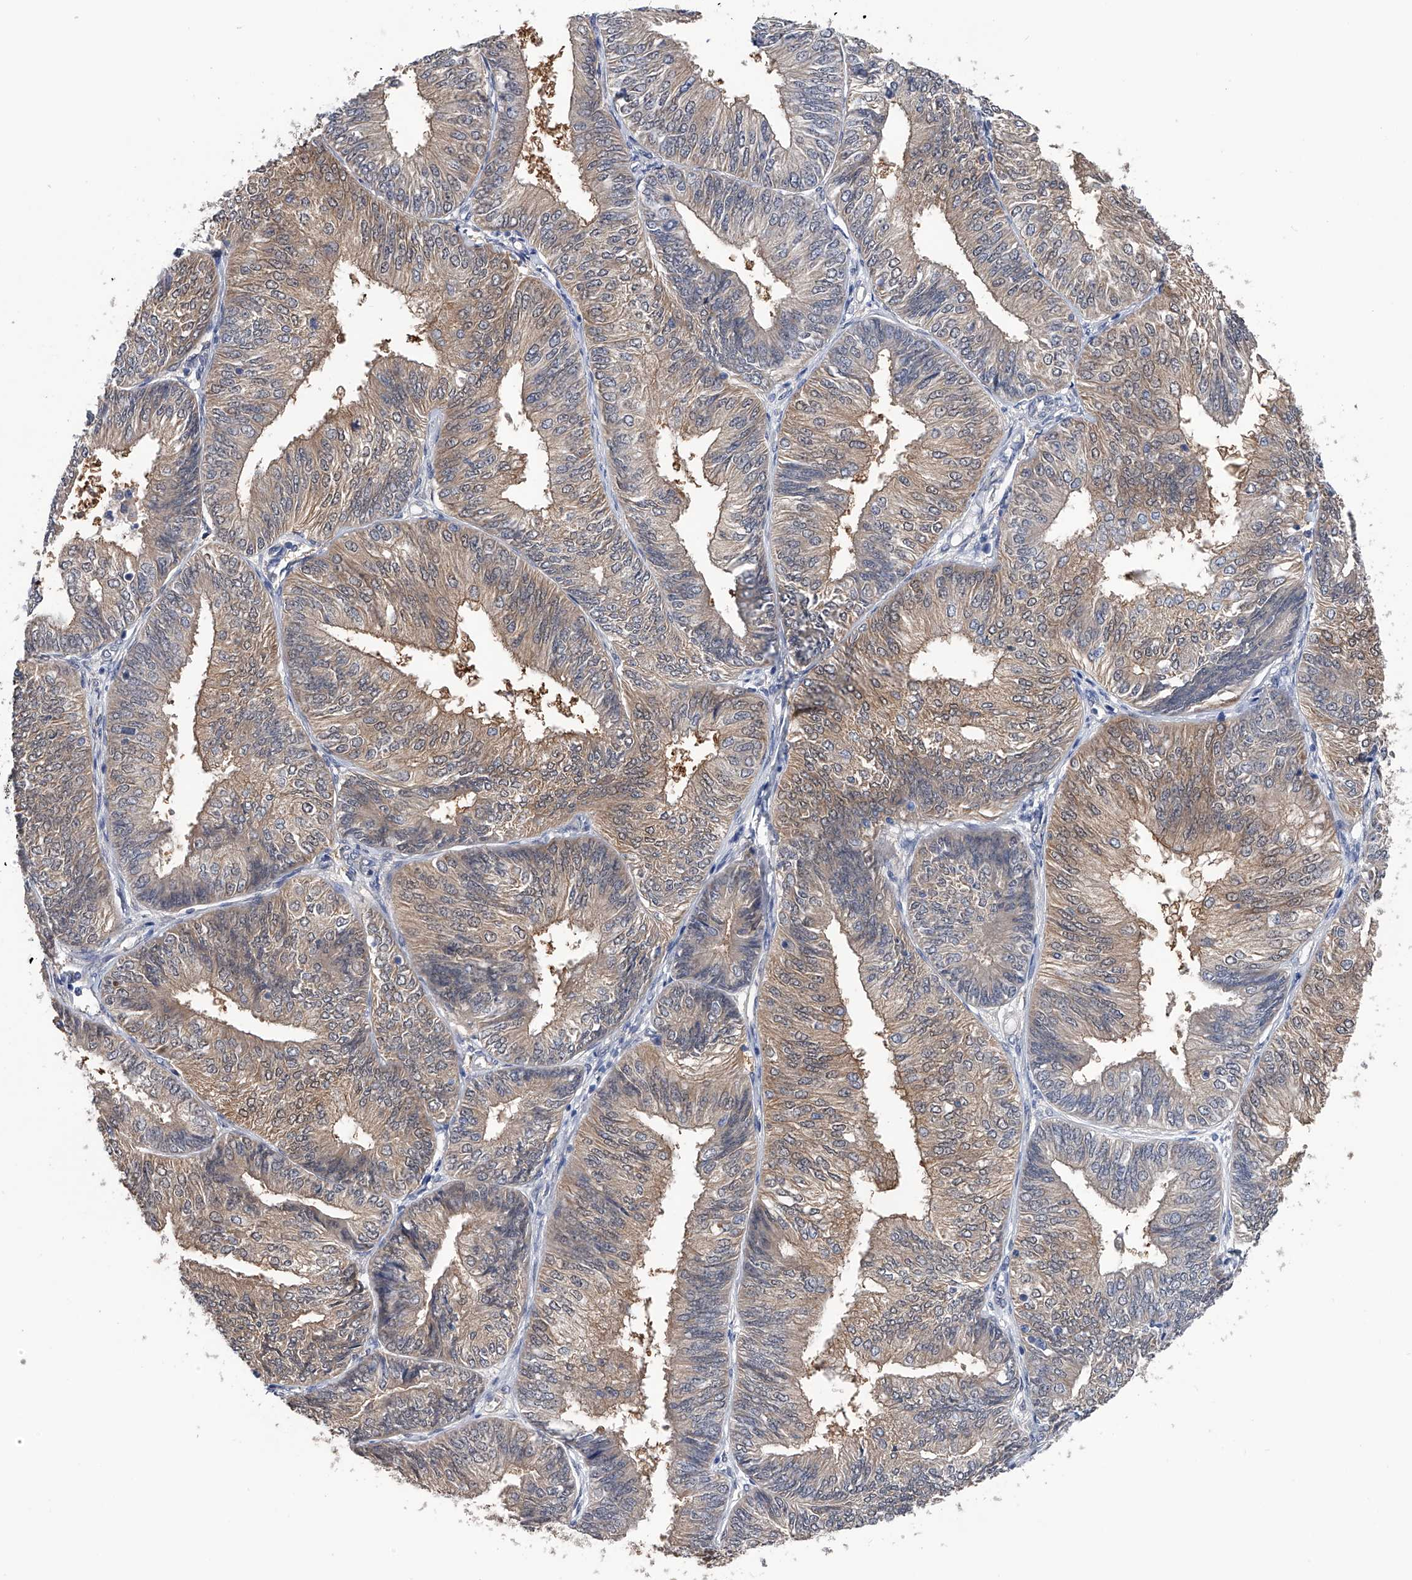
{"staining": {"intensity": "weak", "quantity": "25%-75%", "location": "cytoplasmic/membranous"}, "tissue": "endometrial cancer", "cell_type": "Tumor cells", "image_type": "cancer", "snomed": [{"axis": "morphology", "description": "Adenocarcinoma, NOS"}, {"axis": "topography", "description": "Endometrium"}], "caption": "Tumor cells show low levels of weak cytoplasmic/membranous positivity in about 25%-75% of cells in human endometrial cancer.", "gene": "PGM3", "patient": {"sex": "female", "age": 58}}